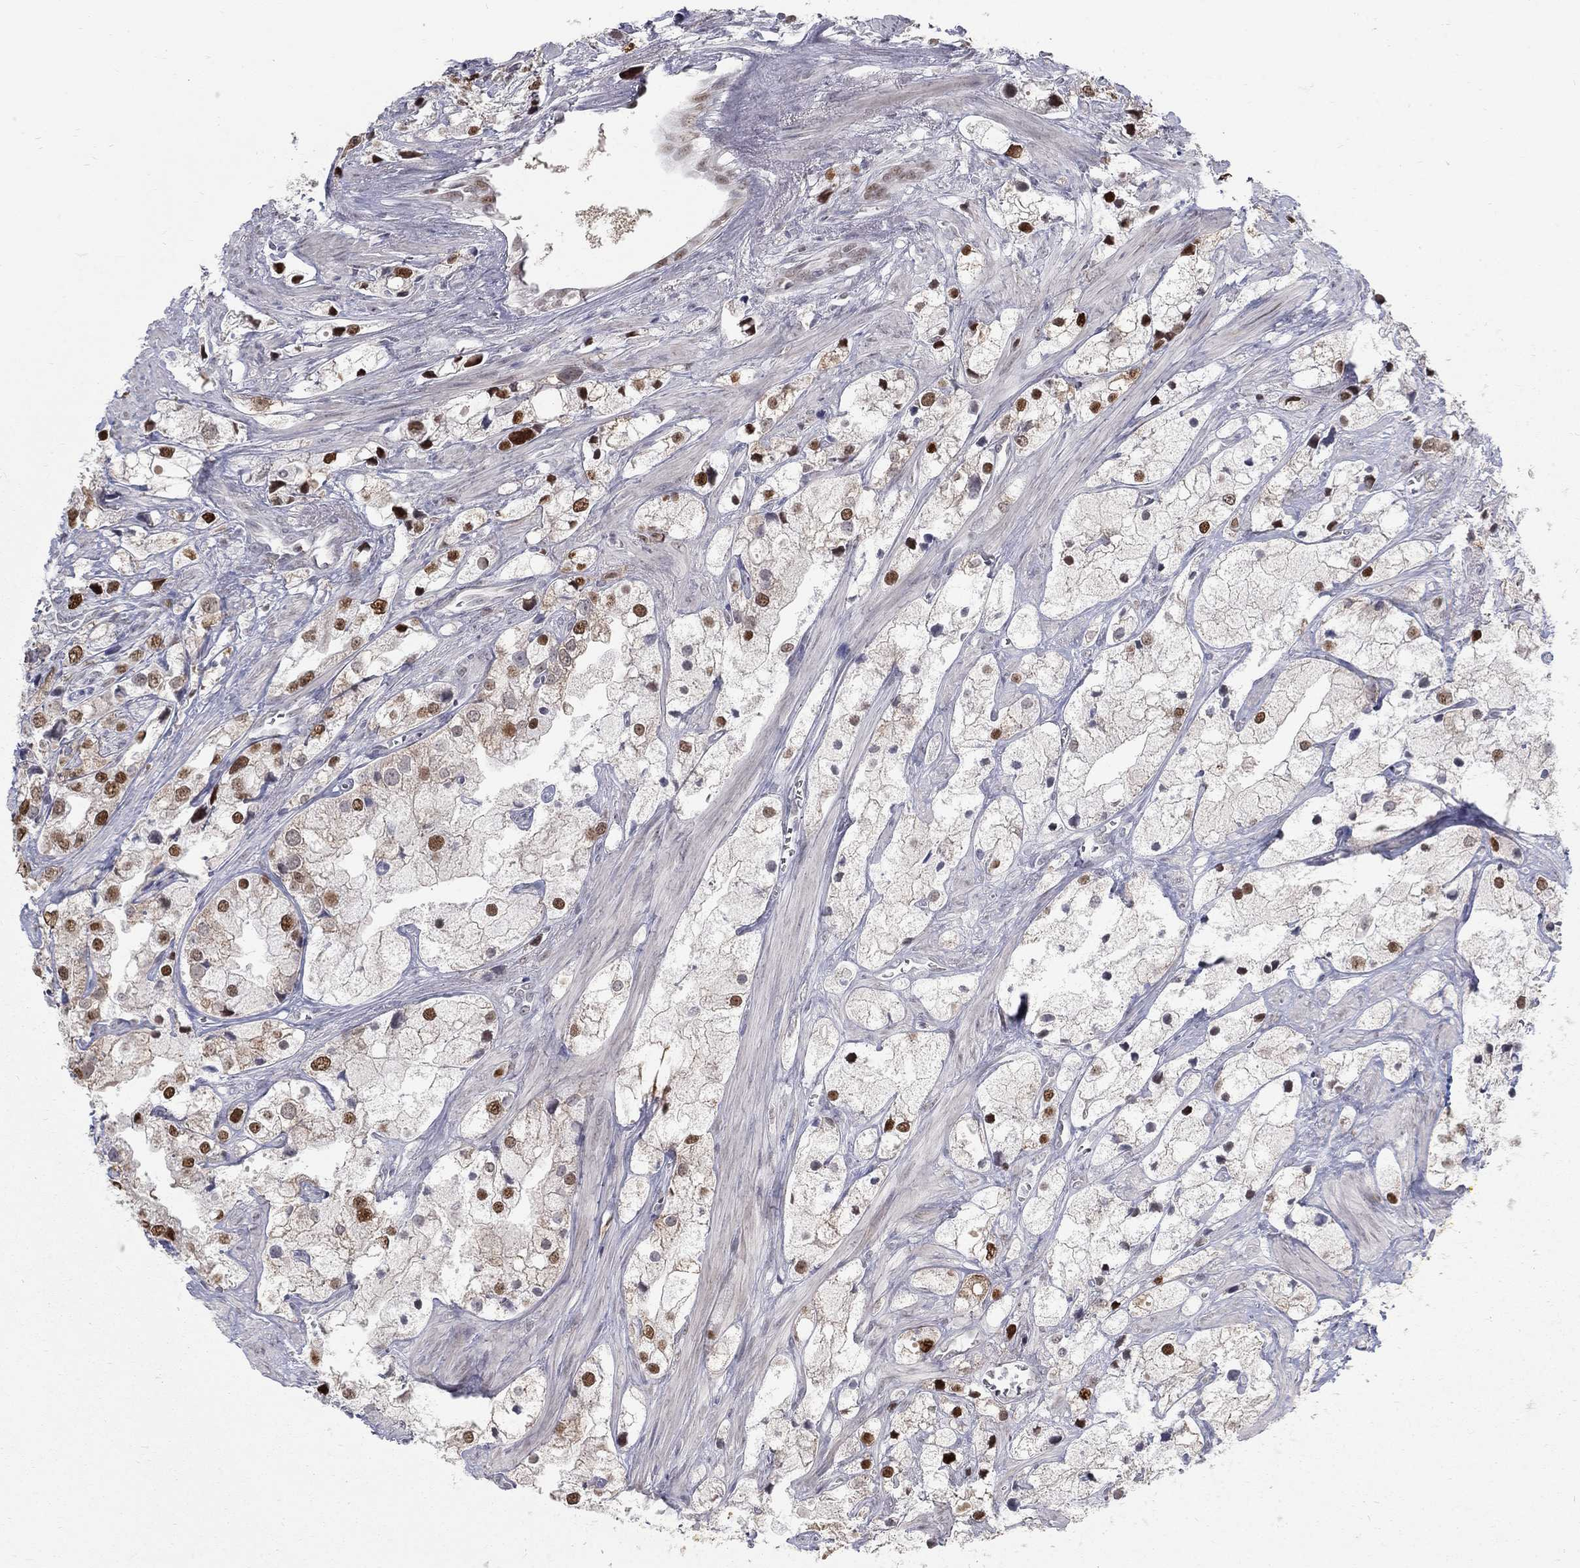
{"staining": {"intensity": "strong", "quantity": ">75%", "location": "nuclear"}, "tissue": "prostate cancer", "cell_type": "Tumor cells", "image_type": "cancer", "snomed": [{"axis": "morphology", "description": "Adenocarcinoma, NOS"}, {"axis": "topography", "description": "Prostate and seminal vesicle, NOS"}, {"axis": "topography", "description": "Prostate"}], "caption": "Adenocarcinoma (prostate) stained with a protein marker exhibits strong staining in tumor cells.", "gene": "GCFC2", "patient": {"sex": "male", "age": 79}}